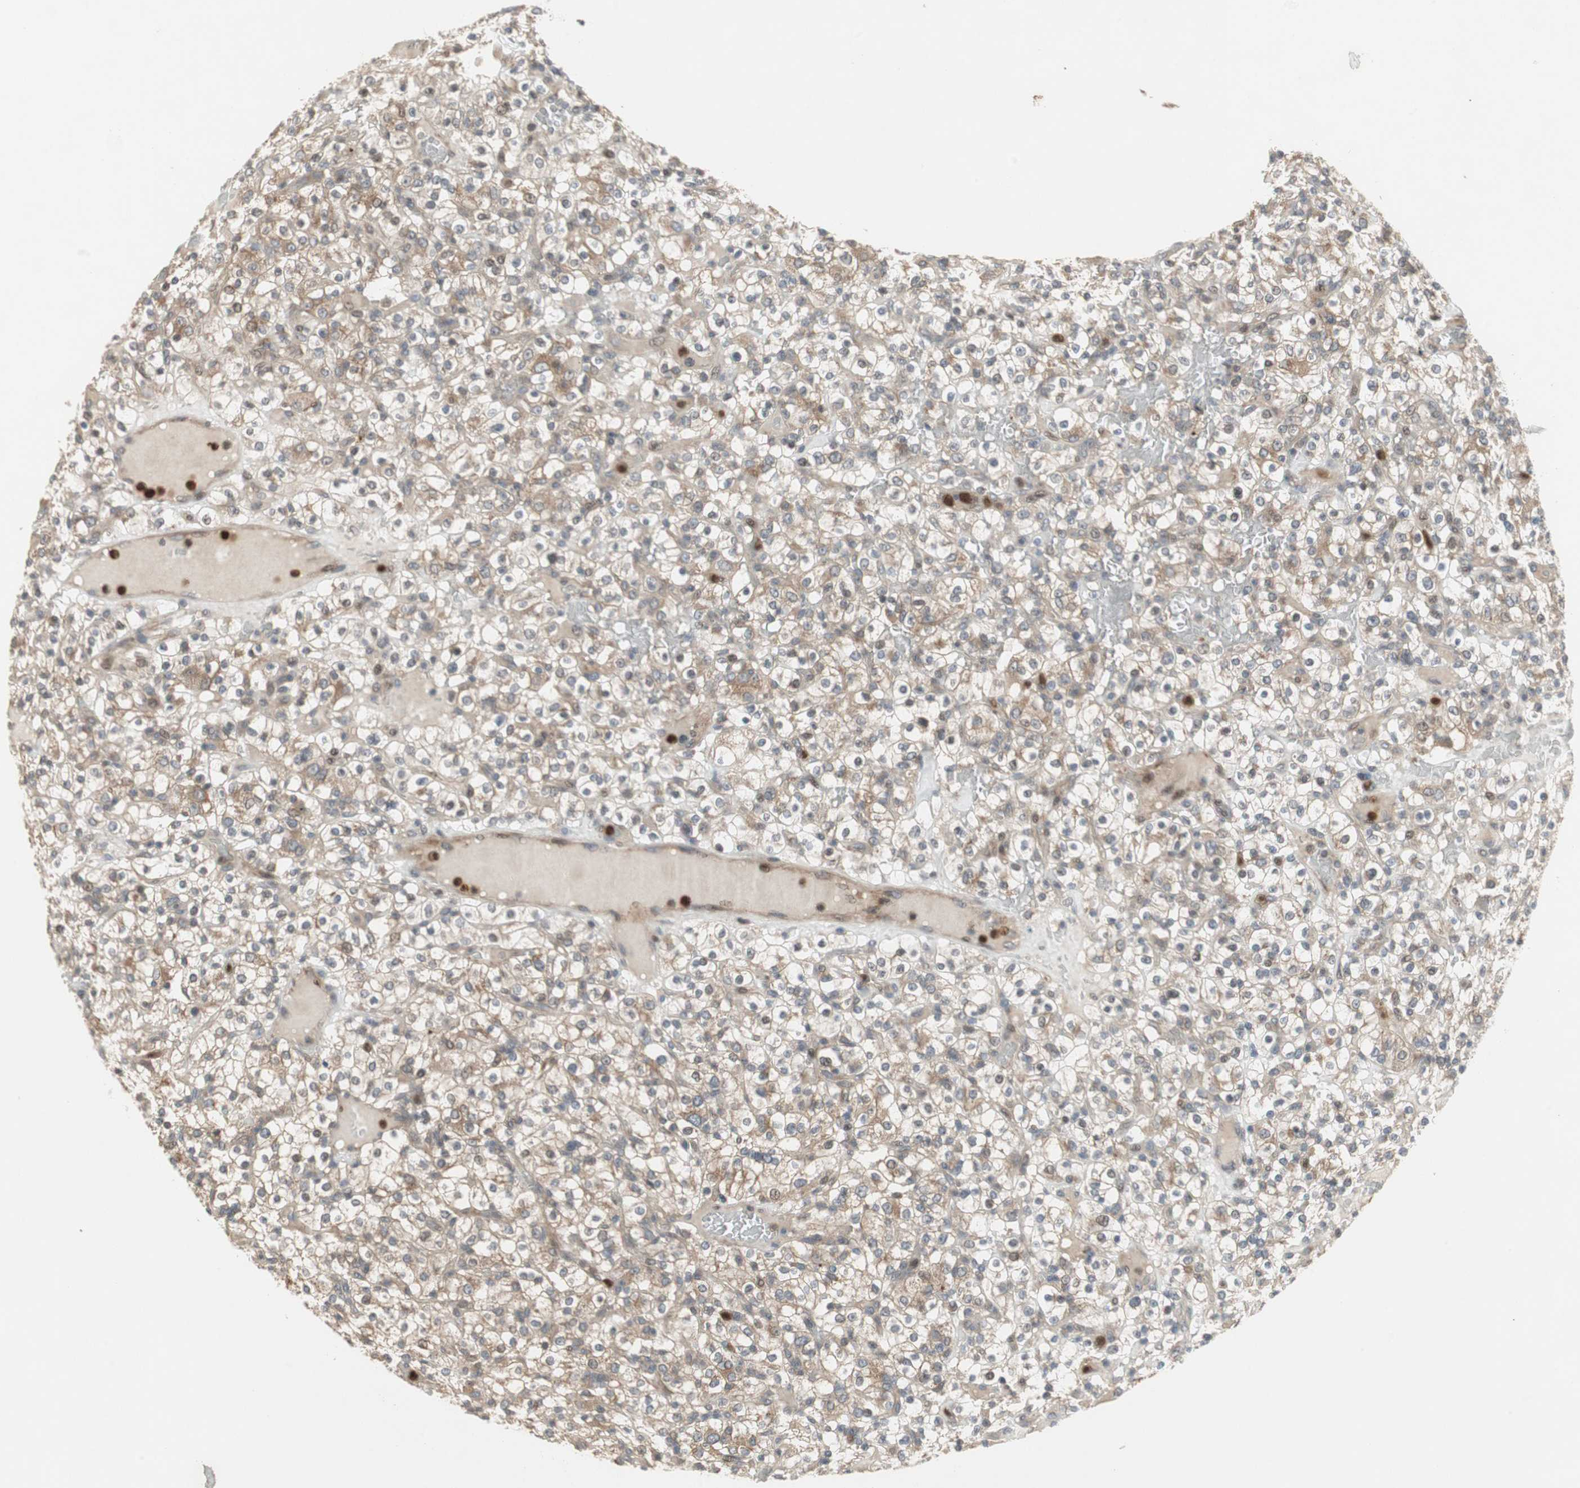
{"staining": {"intensity": "weak", "quantity": "25%-75%", "location": "cytoplasmic/membranous"}, "tissue": "renal cancer", "cell_type": "Tumor cells", "image_type": "cancer", "snomed": [{"axis": "morphology", "description": "Normal tissue, NOS"}, {"axis": "morphology", "description": "Adenocarcinoma, NOS"}, {"axis": "topography", "description": "Kidney"}], "caption": "A high-resolution photomicrograph shows immunohistochemistry staining of renal cancer (adenocarcinoma), which reveals weak cytoplasmic/membranous staining in about 25%-75% of tumor cells.", "gene": "SNX4", "patient": {"sex": "female", "age": 72}}